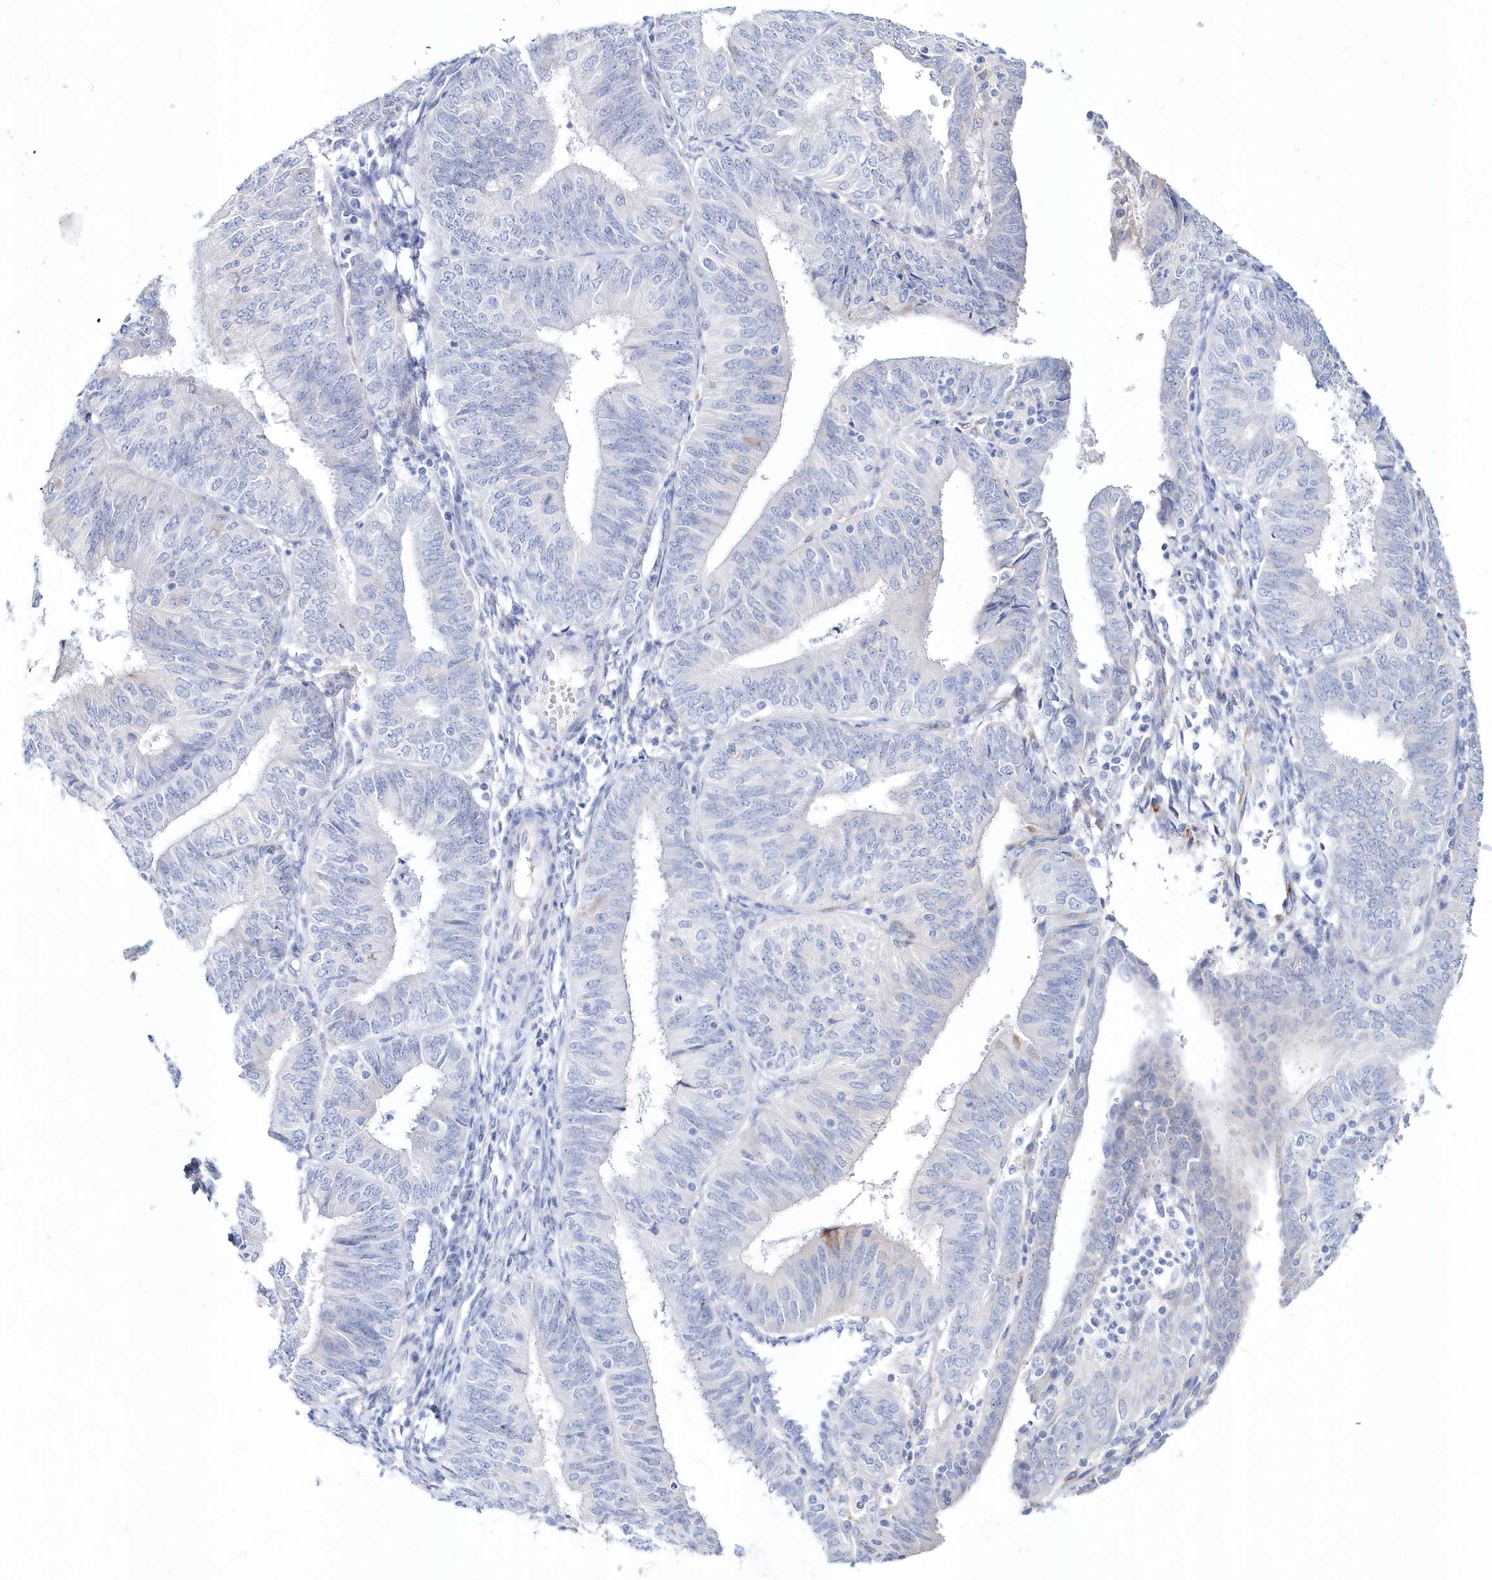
{"staining": {"intensity": "negative", "quantity": "none", "location": "none"}, "tissue": "endometrial cancer", "cell_type": "Tumor cells", "image_type": "cancer", "snomed": [{"axis": "morphology", "description": "Adenocarcinoma, NOS"}, {"axis": "topography", "description": "Endometrium"}], "caption": "High magnification brightfield microscopy of endometrial cancer (adenocarcinoma) stained with DAB (3,3'-diaminobenzidine) (brown) and counterstained with hematoxylin (blue): tumor cells show no significant expression. (Brightfield microscopy of DAB (3,3'-diaminobenzidine) immunohistochemistry at high magnification).", "gene": "SPINK7", "patient": {"sex": "female", "age": 58}}